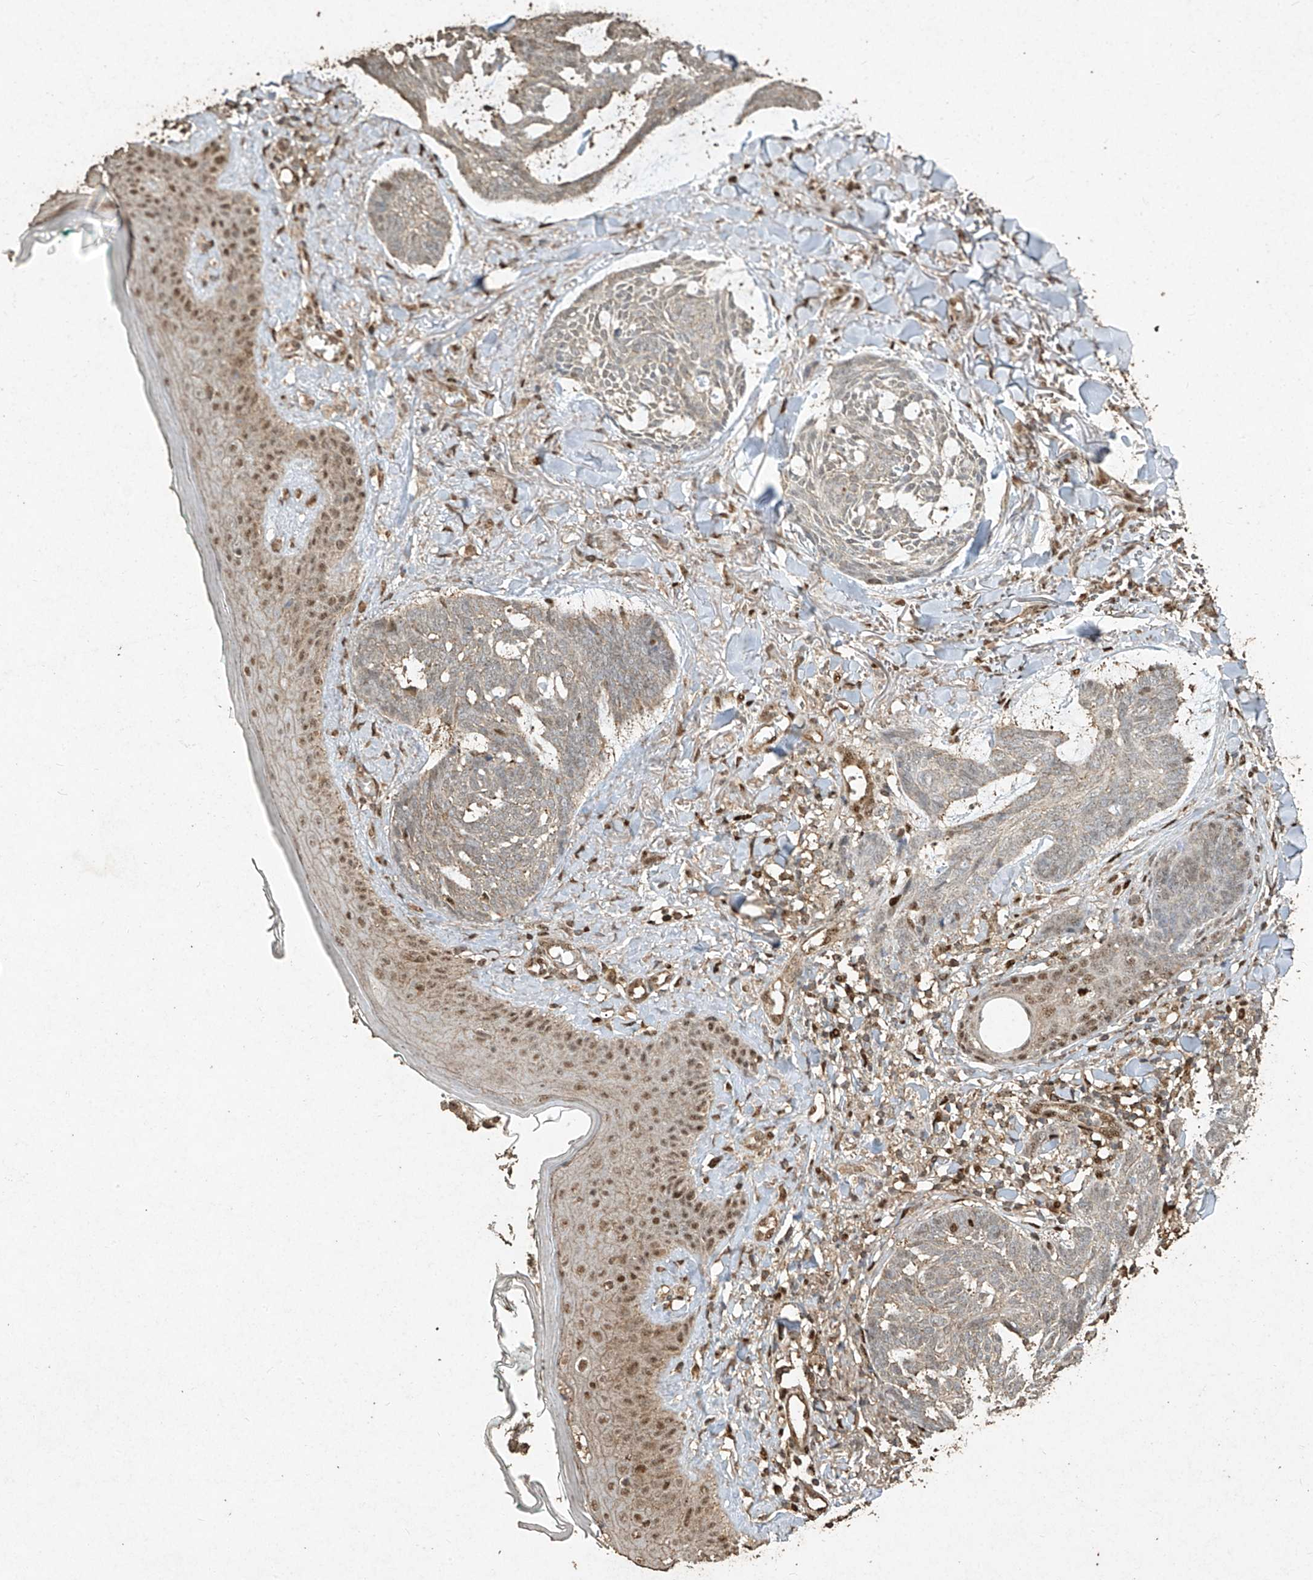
{"staining": {"intensity": "negative", "quantity": "none", "location": "none"}, "tissue": "skin cancer", "cell_type": "Tumor cells", "image_type": "cancer", "snomed": [{"axis": "morphology", "description": "Basal cell carcinoma"}, {"axis": "topography", "description": "Skin"}], "caption": "Skin basal cell carcinoma stained for a protein using IHC displays no staining tumor cells.", "gene": "ERBB3", "patient": {"sex": "male", "age": 43}}